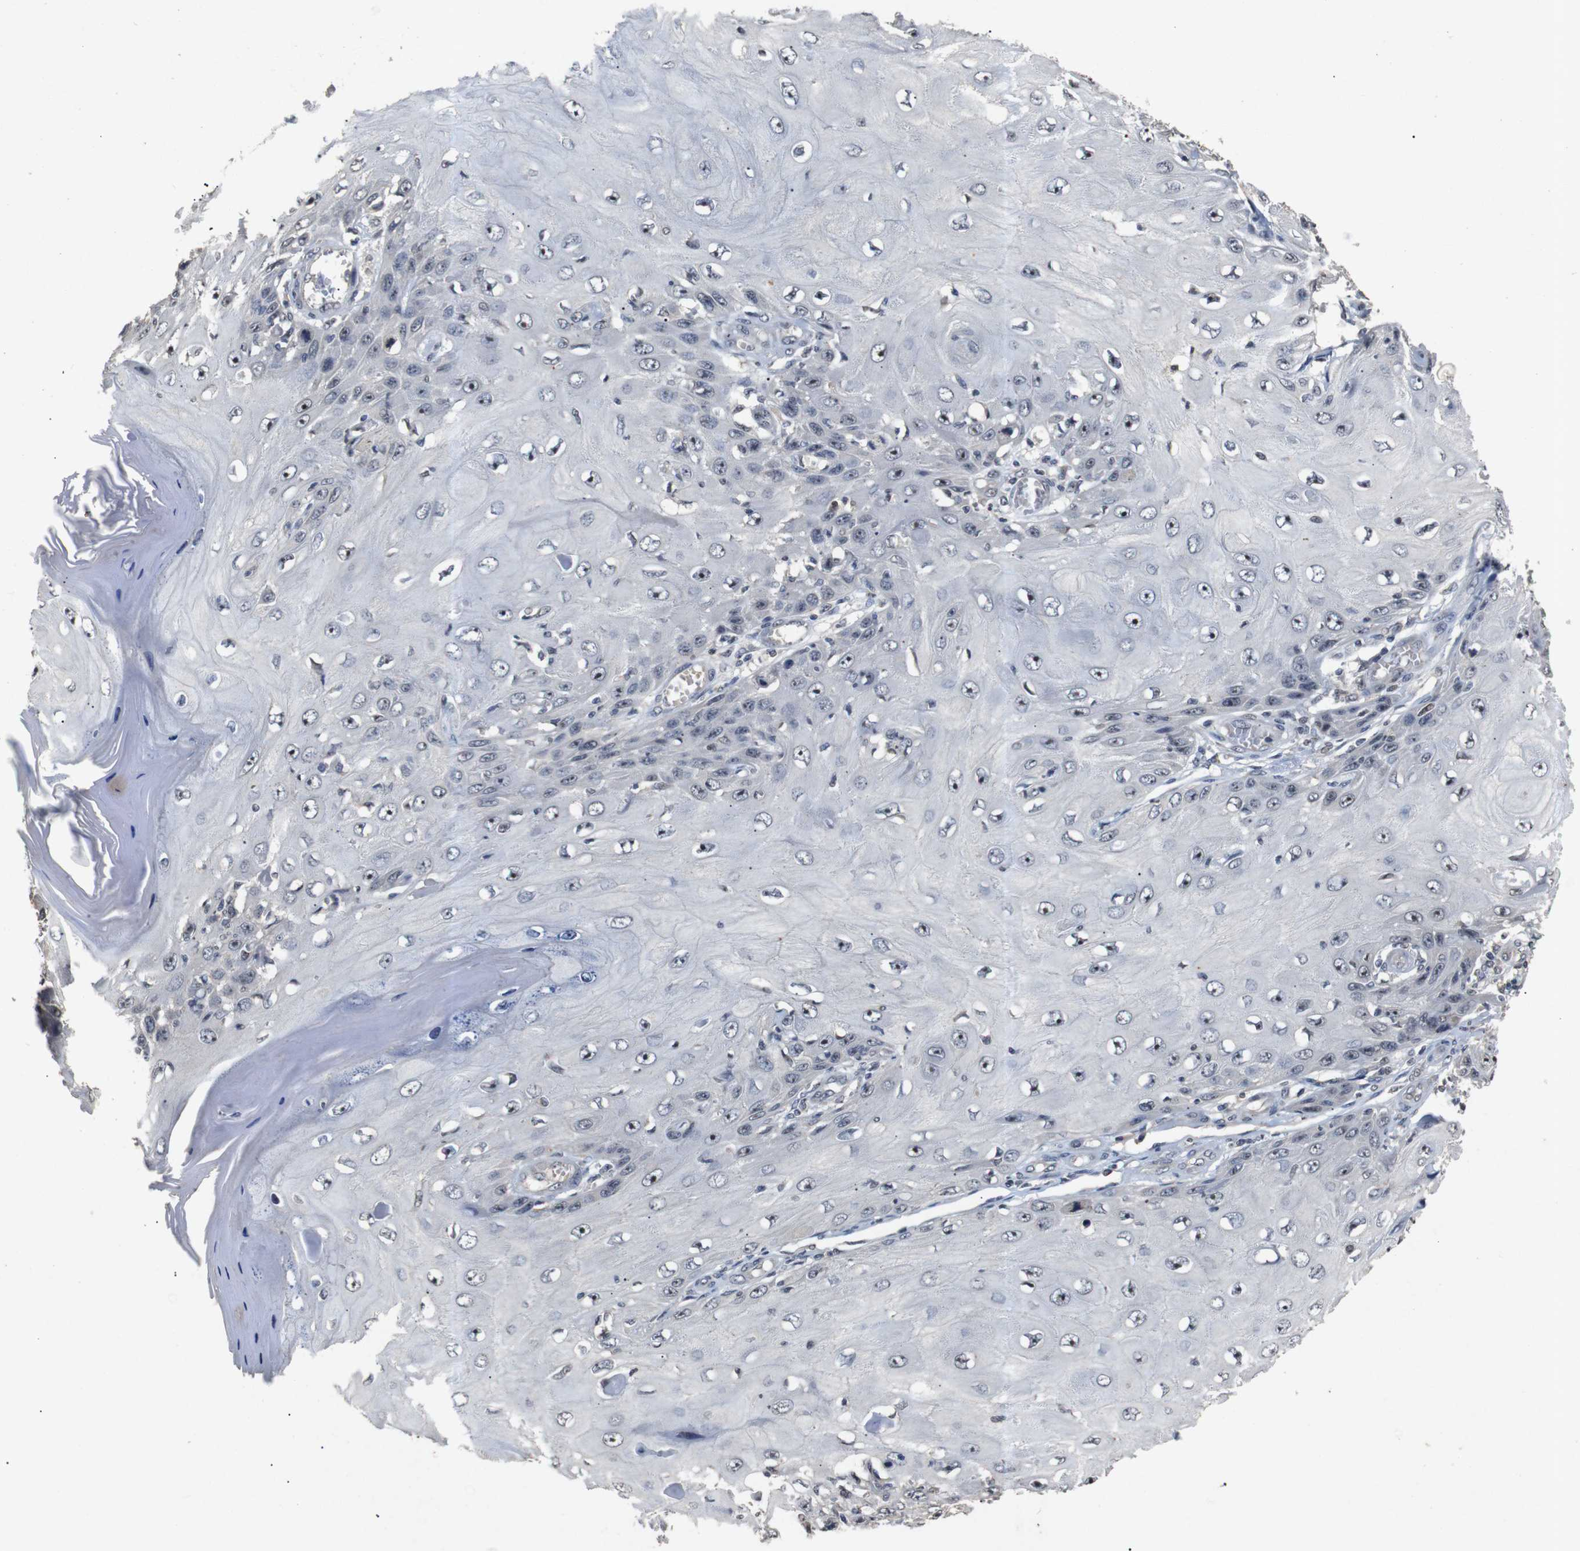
{"staining": {"intensity": "strong", "quantity": "<25%", "location": "nuclear"}, "tissue": "skin cancer", "cell_type": "Tumor cells", "image_type": "cancer", "snomed": [{"axis": "morphology", "description": "Squamous cell carcinoma, NOS"}, {"axis": "topography", "description": "Skin"}], "caption": "Skin squamous cell carcinoma stained for a protein reveals strong nuclear positivity in tumor cells. The staining is performed using DAB (3,3'-diaminobenzidine) brown chromogen to label protein expression. The nuclei are counter-stained blue using hematoxylin.", "gene": "PARN", "patient": {"sex": "female", "age": 73}}